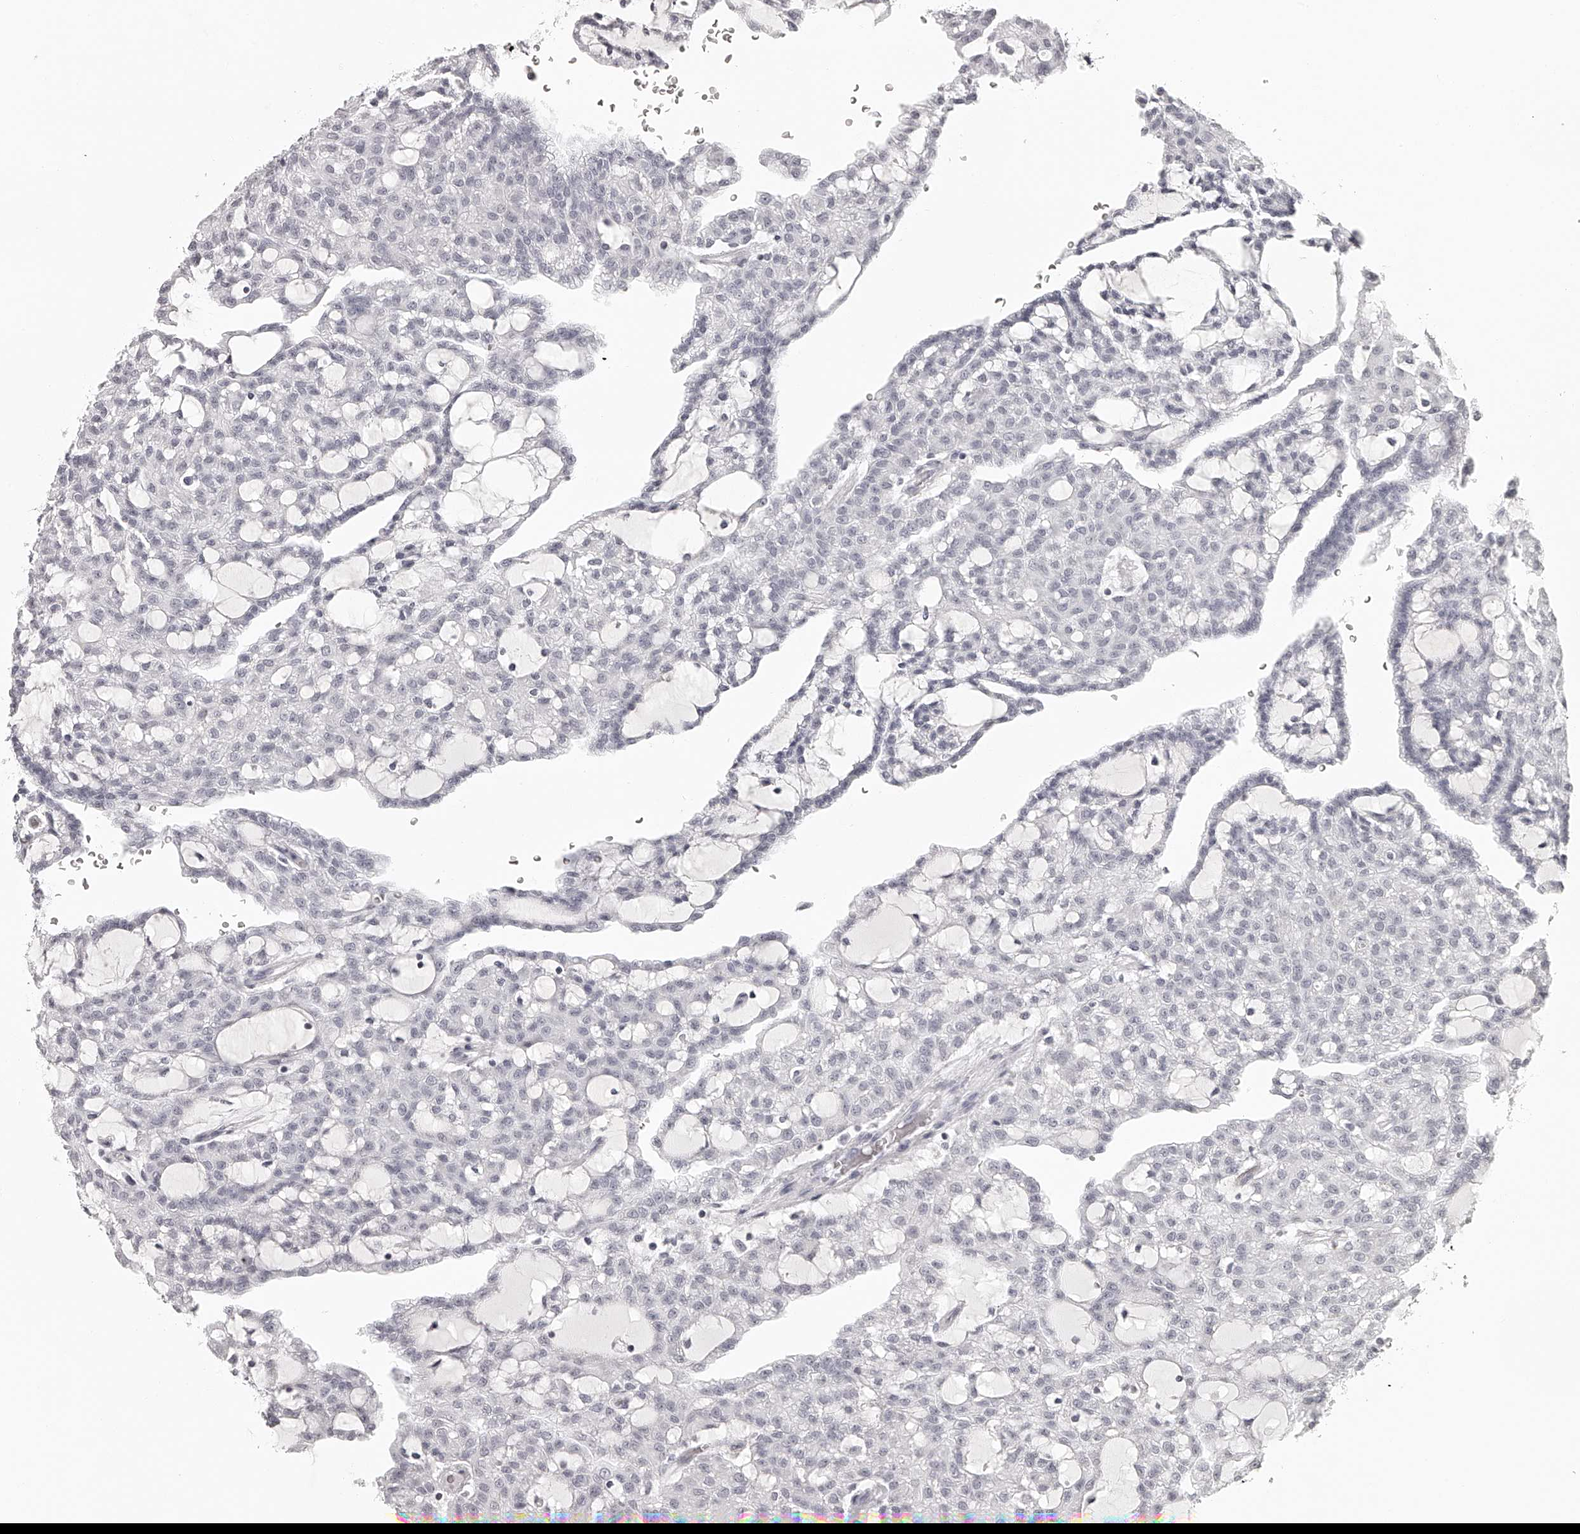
{"staining": {"intensity": "negative", "quantity": "none", "location": "none"}, "tissue": "renal cancer", "cell_type": "Tumor cells", "image_type": "cancer", "snomed": [{"axis": "morphology", "description": "Adenocarcinoma, NOS"}, {"axis": "topography", "description": "Kidney"}], "caption": "Histopathology image shows no protein positivity in tumor cells of renal cancer tissue.", "gene": "SEC11C", "patient": {"sex": "male", "age": 63}}